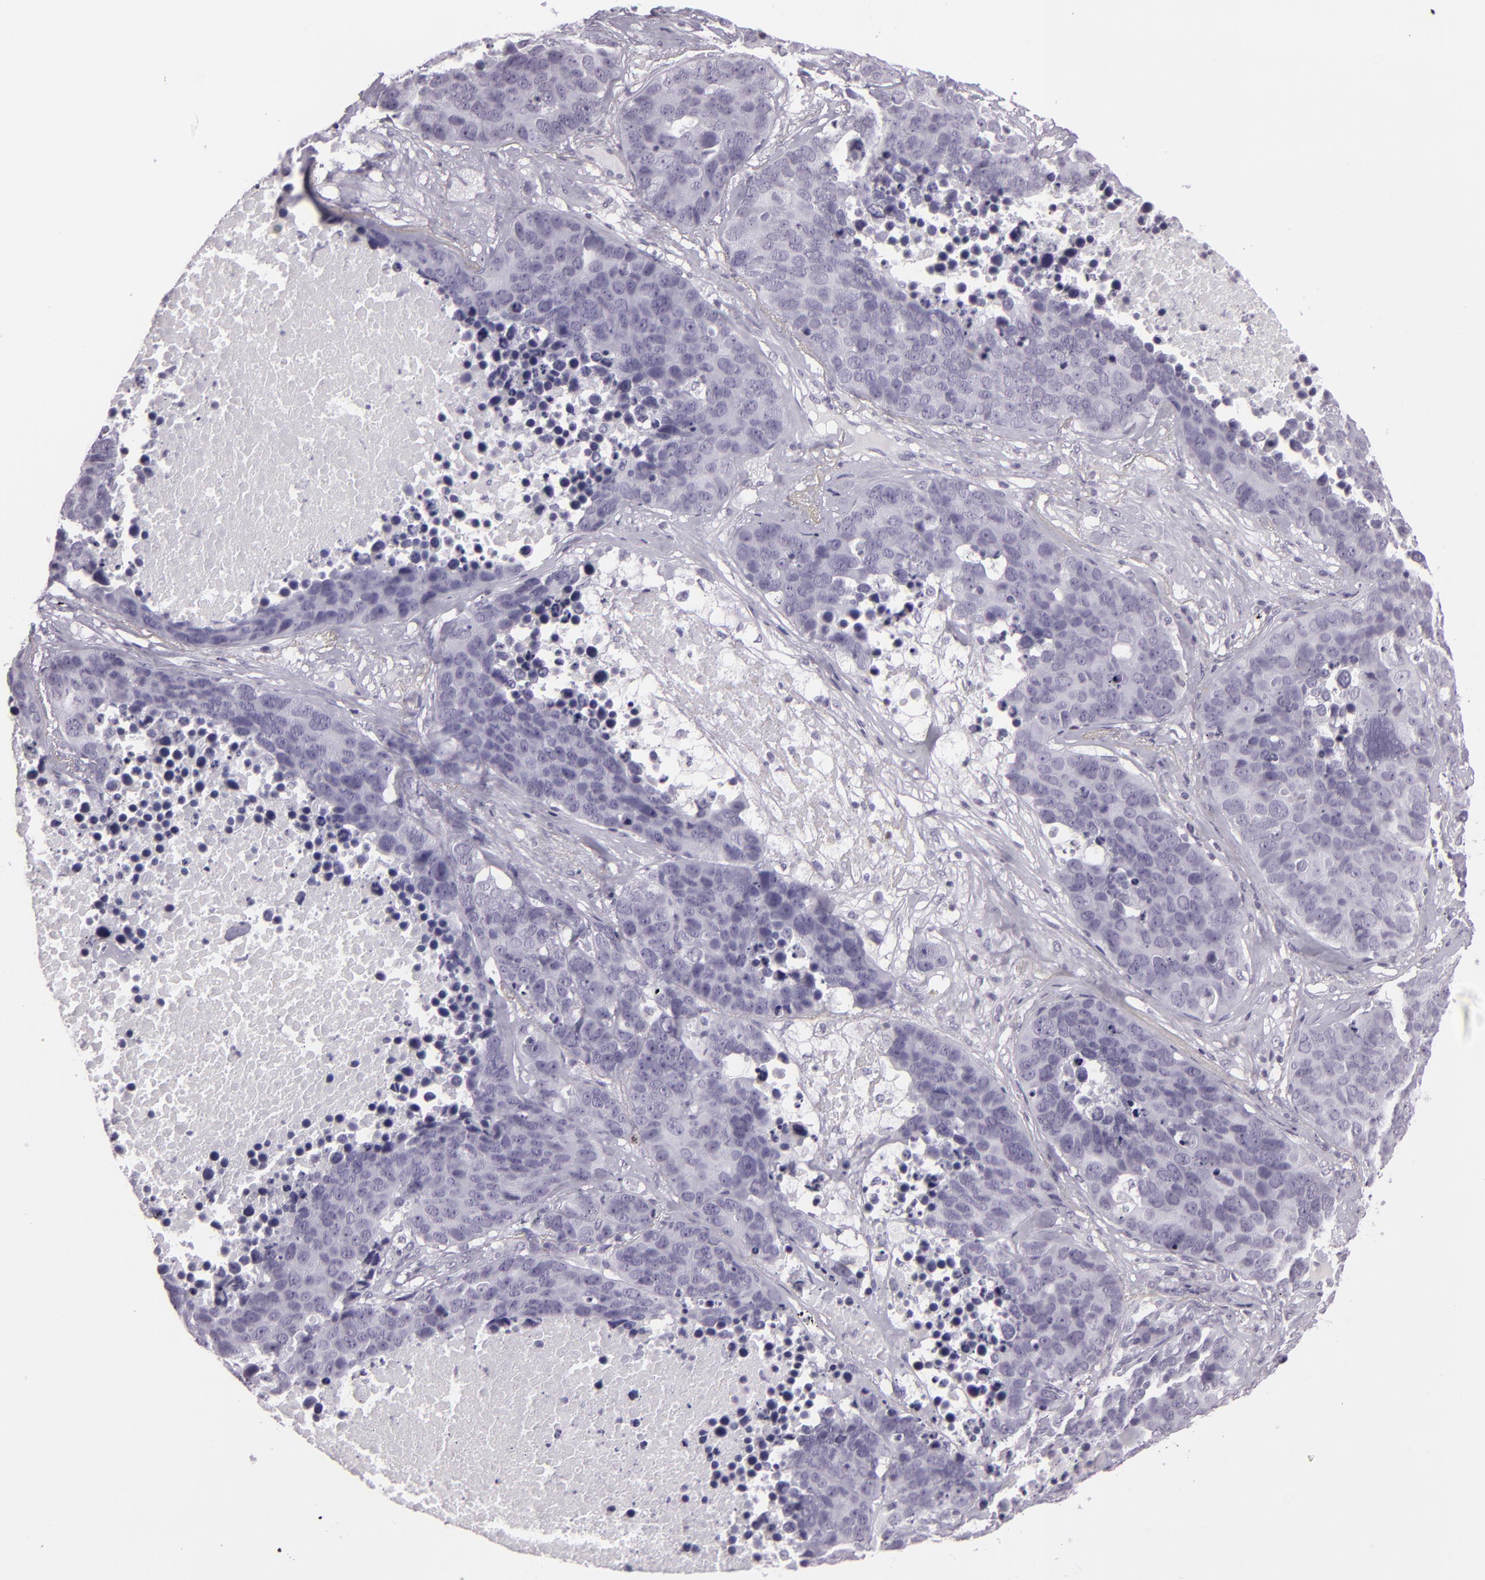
{"staining": {"intensity": "negative", "quantity": "none", "location": "none"}, "tissue": "lung cancer", "cell_type": "Tumor cells", "image_type": "cancer", "snomed": [{"axis": "morphology", "description": "Carcinoid, malignant, NOS"}, {"axis": "topography", "description": "Lung"}], "caption": "Tumor cells show no significant staining in lung cancer. Brightfield microscopy of IHC stained with DAB (brown) and hematoxylin (blue), captured at high magnification.", "gene": "MCM3", "patient": {"sex": "male", "age": 60}}